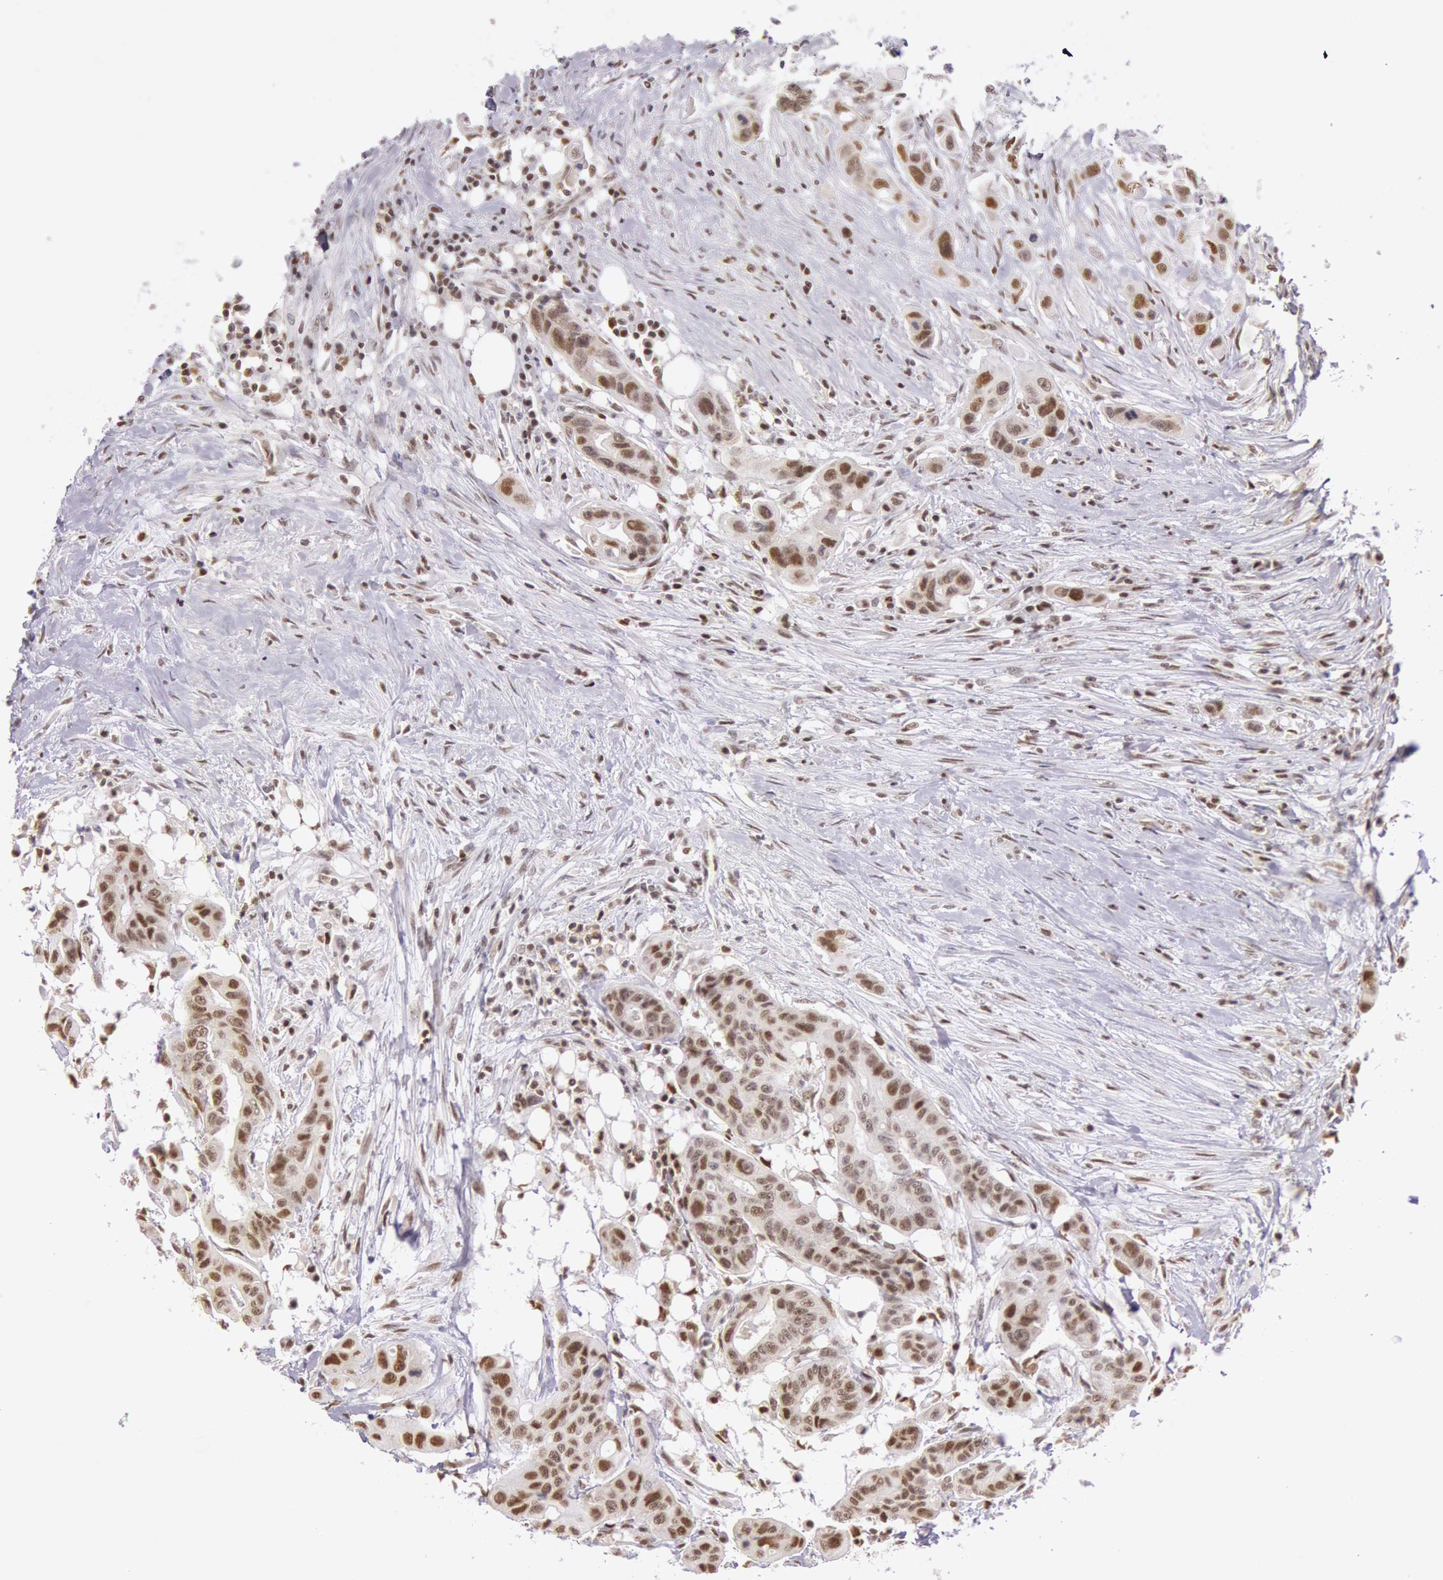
{"staining": {"intensity": "moderate", "quantity": "25%-75%", "location": "nuclear"}, "tissue": "colorectal cancer", "cell_type": "Tumor cells", "image_type": "cancer", "snomed": [{"axis": "morphology", "description": "Adenocarcinoma, NOS"}, {"axis": "topography", "description": "Colon"}], "caption": "Moderate nuclear staining for a protein is identified in approximately 25%-75% of tumor cells of colorectal adenocarcinoma using IHC.", "gene": "ESS2", "patient": {"sex": "female", "age": 70}}